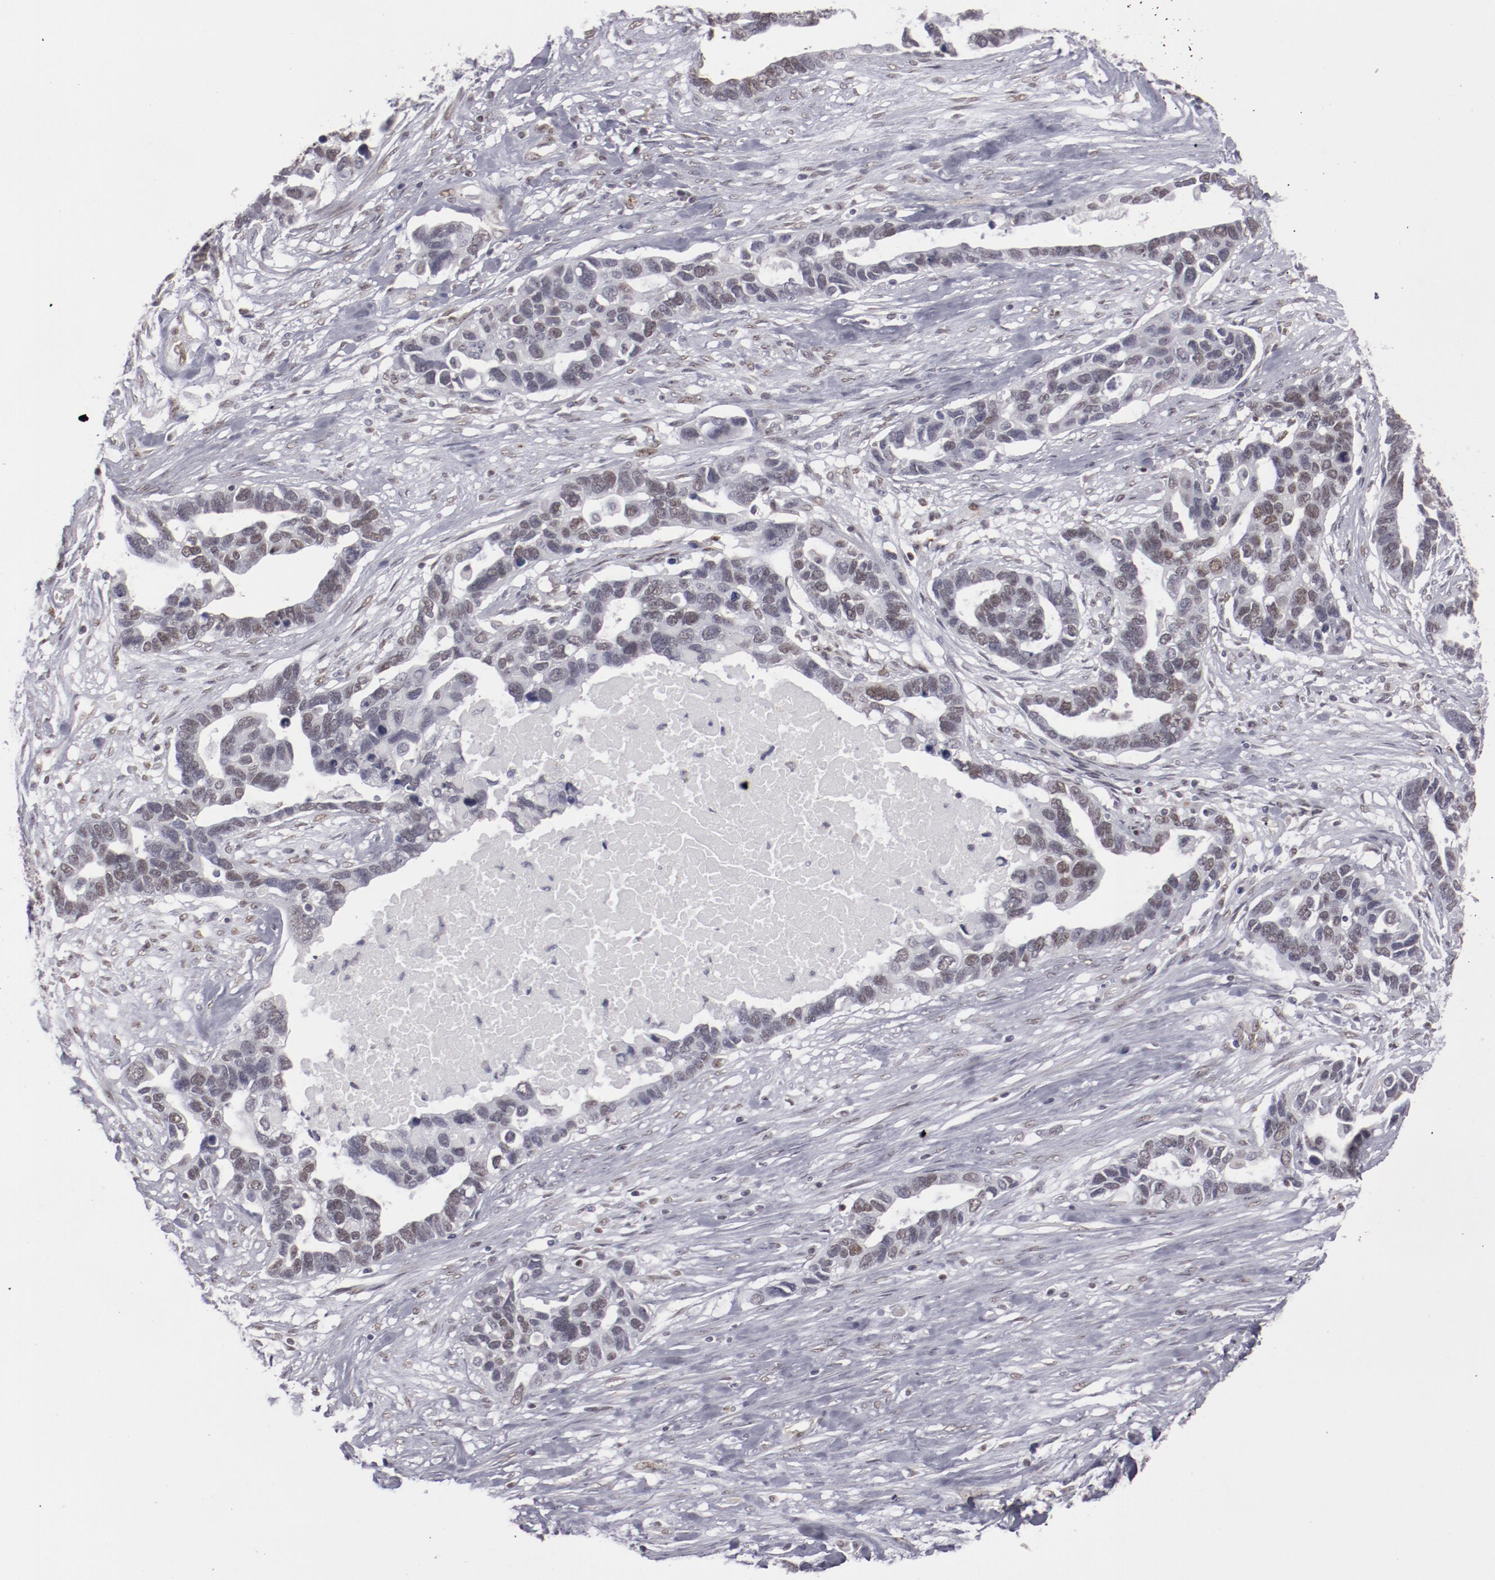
{"staining": {"intensity": "negative", "quantity": "none", "location": "none"}, "tissue": "ovarian cancer", "cell_type": "Tumor cells", "image_type": "cancer", "snomed": [{"axis": "morphology", "description": "Cystadenocarcinoma, serous, NOS"}, {"axis": "topography", "description": "Ovary"}], "caption": "This is a photomicrograph of immunohistochemistry (IHC) staining of ovarian cancer, which shows no expression in tumor cells. Brightfield microscopy of IHC stained with DAB (3,3'-diaminobenzidine) (brown) and hematoxylin (blue), captured at high magnification.", "gene": "LEF1", "patient": {"sex": "female", "age": 54}}